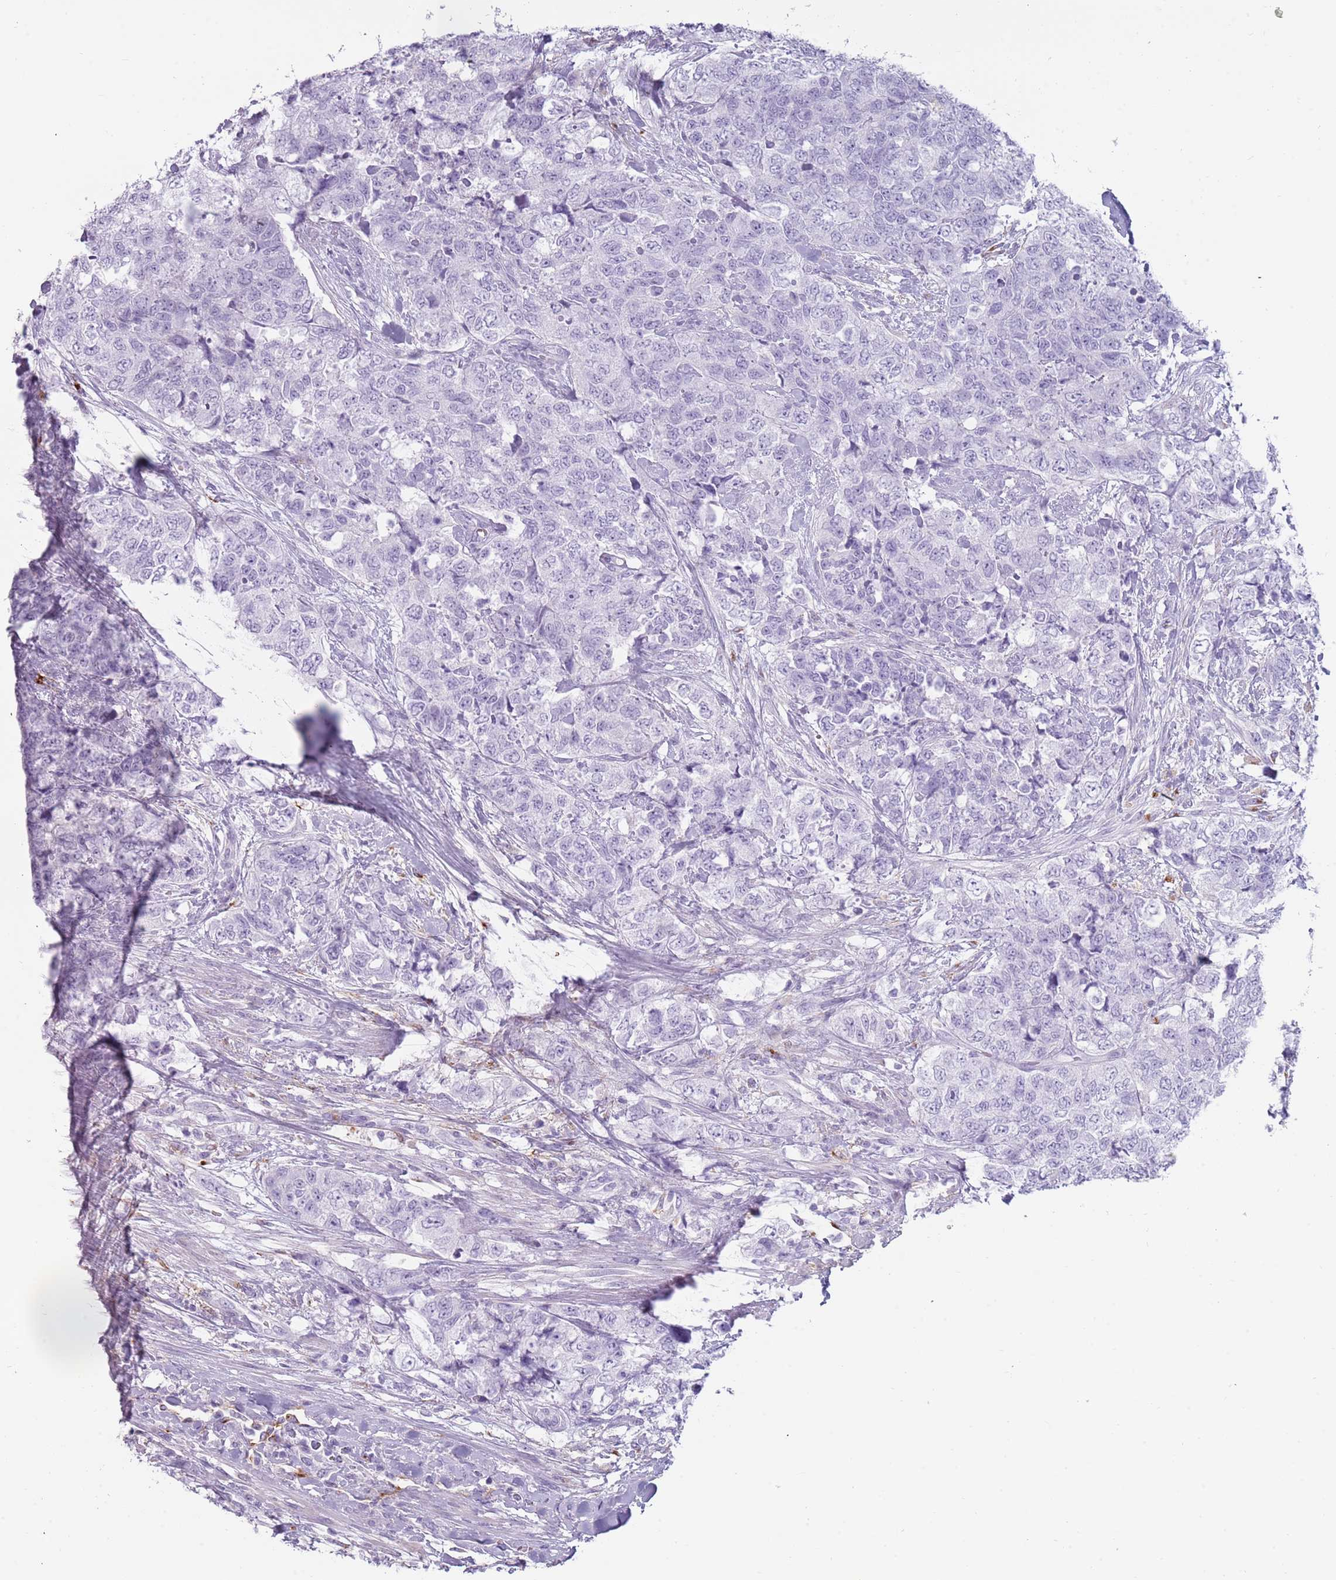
{"staining": {"intensity": "negative", "quantity": "none", "location": "none"}, "tissue": "urothelial cancer", "cell_type": "Tumor cells", "image_type": "cancer", "snomed": [{"axis": "morphology", "description": "Urothelial carcinoma, High grade"}, {"axis": "topography", "description": "Urinary bladder"}], "caption": "Protein analysis of urothelial carcinoma (high-grade) exhibits no significant positivity in tumor cells. (Brightfield microscopy of DAB immunohistochemistry at high magnification).", "gene": "COLEC12", "patient": {"sex": "female", "age": 78}}